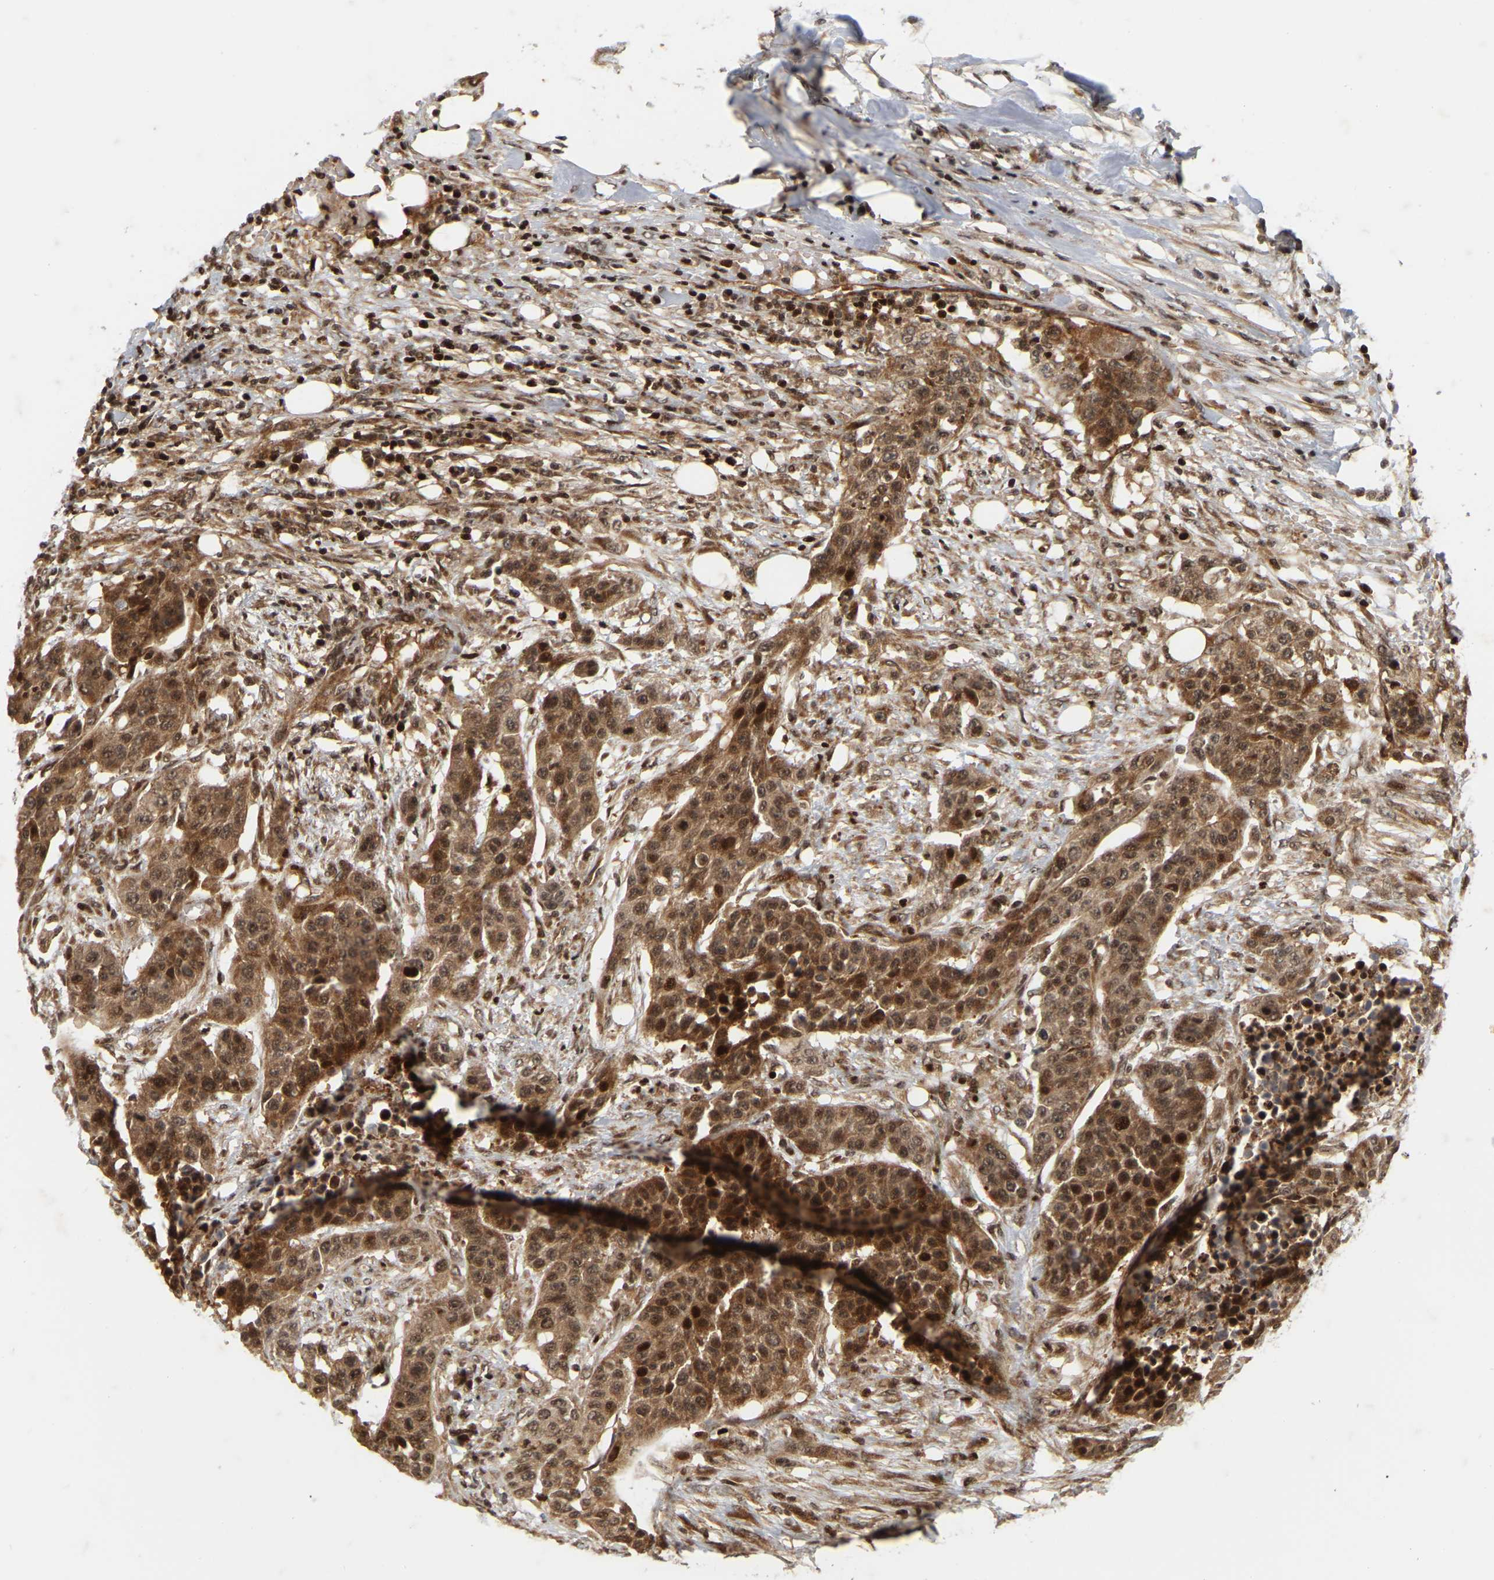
{"staining": {"intensity": "moderate", "quantity": ">75%", "location": "cytoplasmic/membranous,nuclear"}, "tissue": "urothelial cancer", "cell_type": "Tumor cells", "image_type": "cancer", "snomed": [{"axis": "morphology", "description": "Urothelial carcinoma, High grade"}, {"axis": "topography", "description": "Urinary bladder"}], "caption": "An image of urothelial cancer stained for a protein reveals moderate cytoplasmic/membranous and nuclear brown staining in tumor cells. The protein is shown in brown color, while the nuclei are stained blue.", "gene": "NFE2L2", "patient": {"sex": "male", "age": 74}}